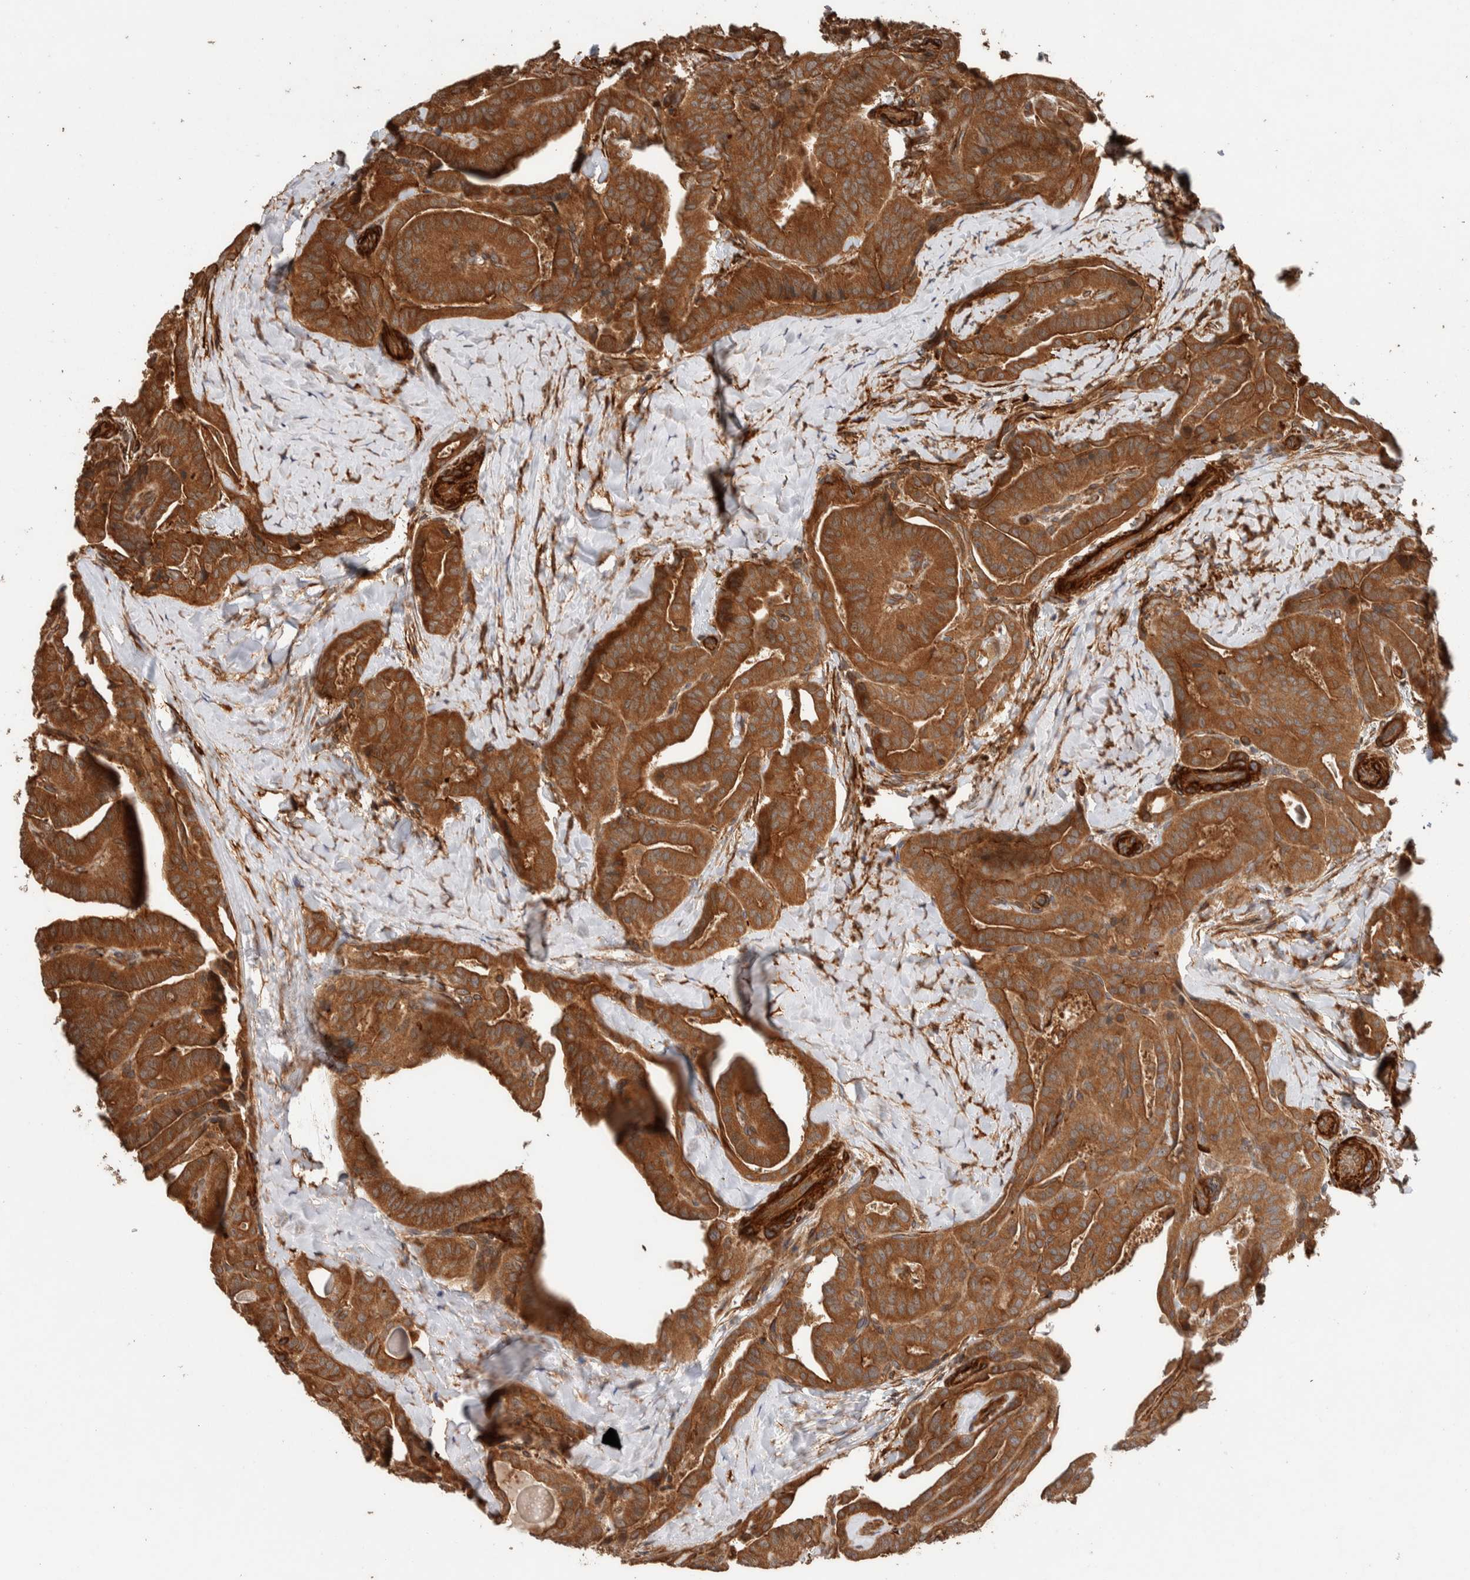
{"staining": {"intensity": "strong", "quantity": ">75%", "location": "cytoplasmic/membranous"}, "tissue": "thyroid cancer", "cell_type": "Tumor cells", "image_type": "cancer", "snomed": [{"axis": "morphology", "description": "Papillary adenocarcinoma, NOS"}, {"axis": "topography", "description": "Thyroid gland"}], "caption": "DAB (3,3'-diaminobenzidine) immunohistochemical staining of human thyroid papillary adenocarcinoma exhibits strong cytoplasmic/membranous protein expression in approximately >75% of tumor cells. Immunohistochemistry (ihc) stains the protein in brown and the nuclei are stained blue.", "gene": "SYNRG", "patient": {"sex": "male", "age": 77}}